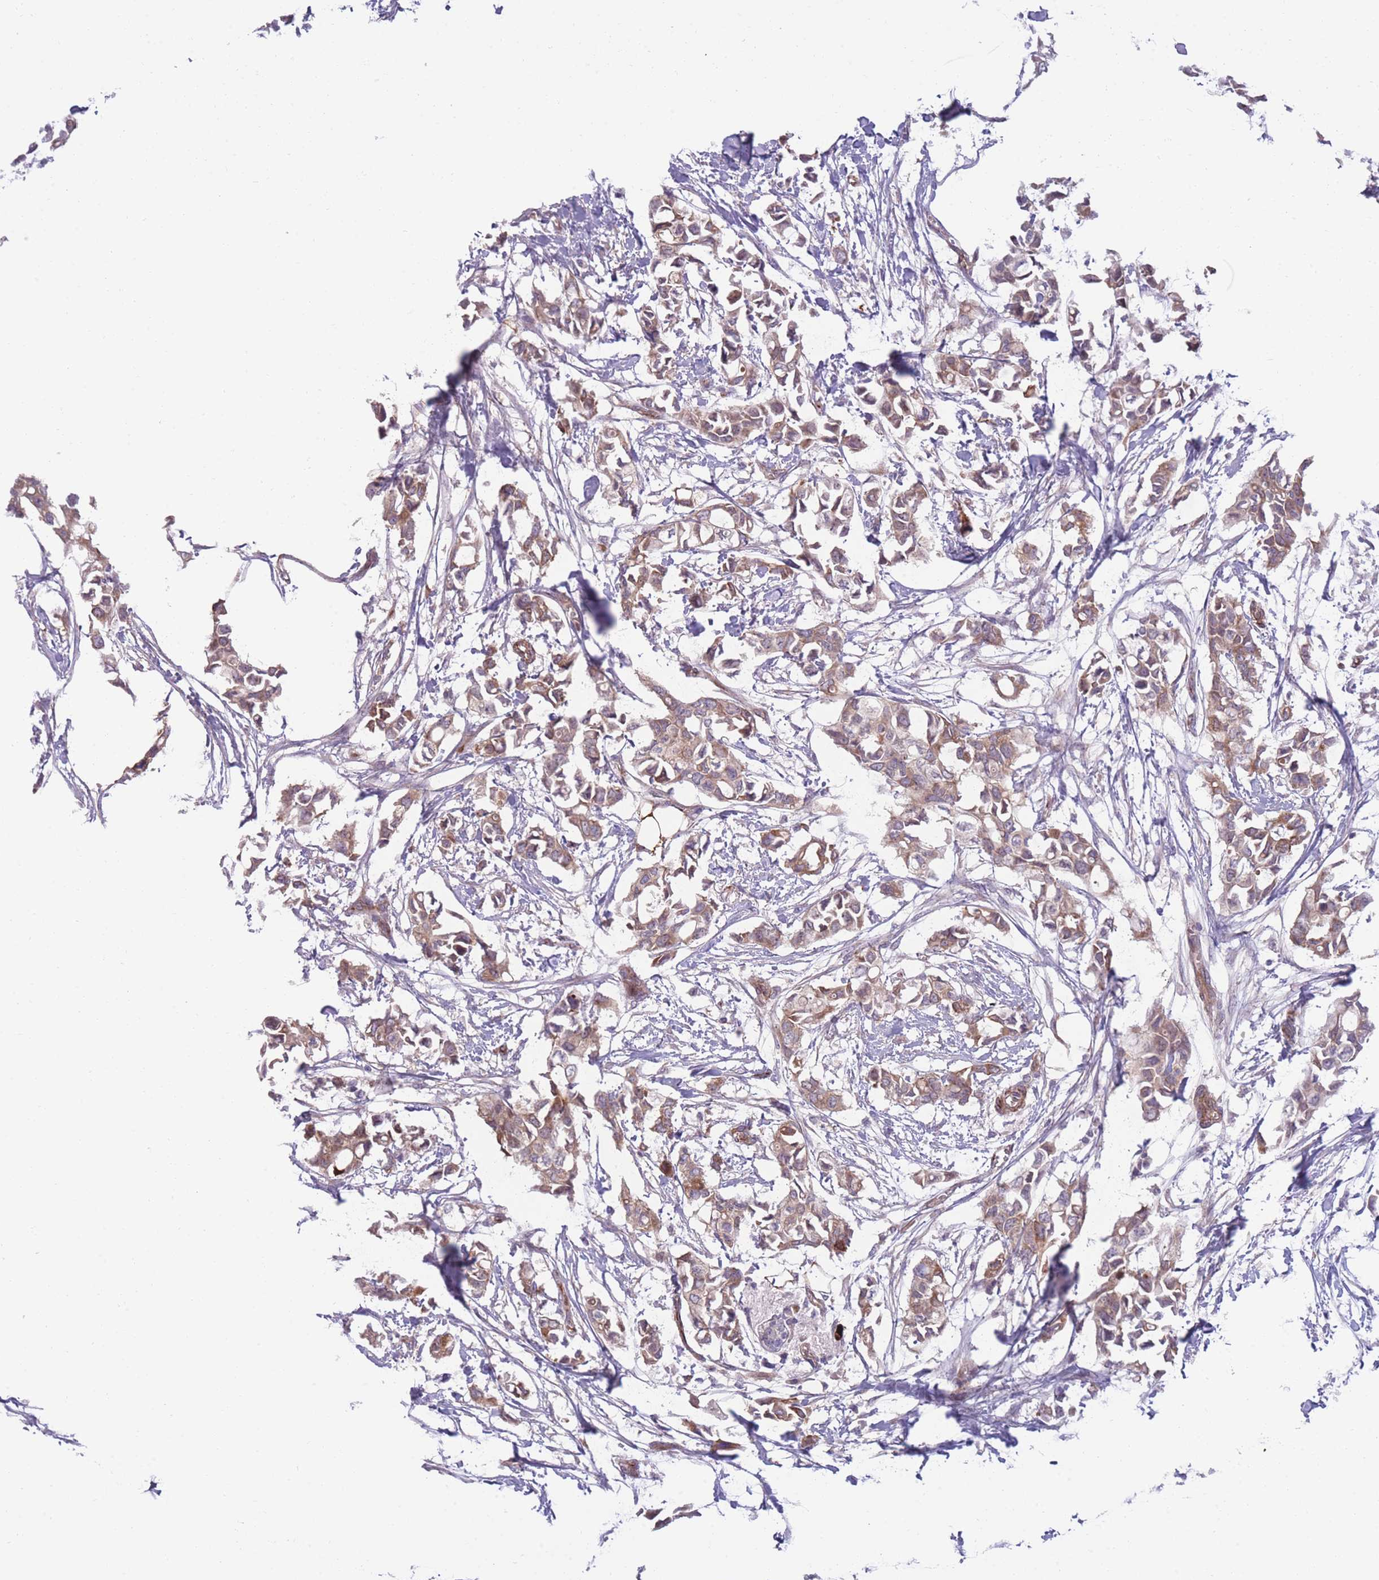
{"staining": {"intensity": "moderate", "quantity": ">75%", "location": "cytoplasmic/membranous"}, "tissue": "breast cancer", "cell_type": "Tumor cells", "image_type": "cancer", "snomed": [{"axis": "morphology", "description": "Duct carcinoma"}, {"axis": "topography", "description": "Breast"}], "caption": "Brown immunohistochemical staining in human breast cancer reveals moderate cytoplasmic/membranous staining in about >75% of tumor cells. (IHC, brightfield microscopy, high magnification).", "gene": "RGS11", "patient": {"sex": "female", "age": 41}}